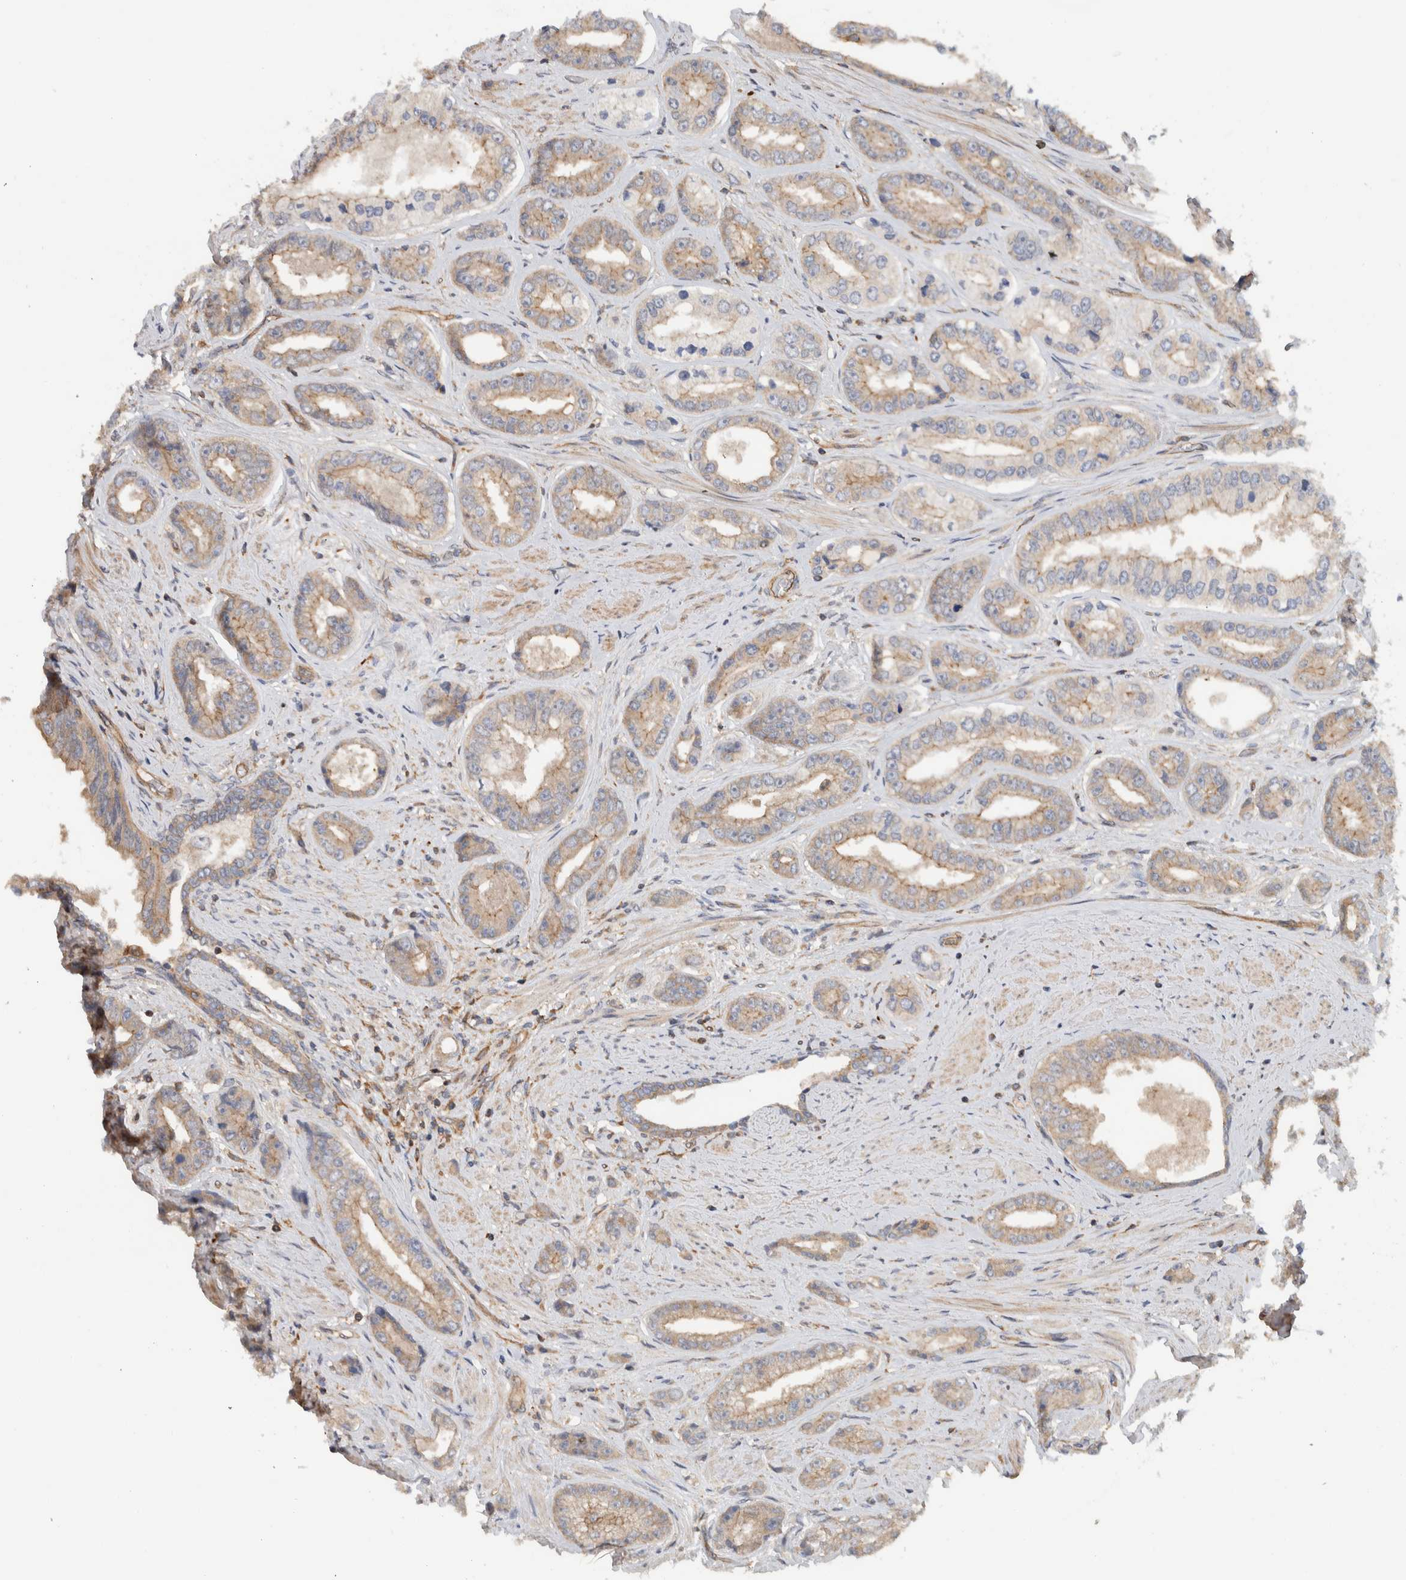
{"staining": {"intensity": "weak", "quantity": ">75%", "location": "cytoplasmic/membranous"}, "tissue": "prostate cancer", "cell_type": "Tumor cells", "image_type": "cancer", "snomed": [{"axis": "morphology", "description": "Adenocarcinoma, High grade"}, {"axis": "topography", "description": "Prostate"}], "caption": "Immunohistochemical staining of prostate adenocarcinoma (high-grade) demonstrates low levels of weak cytoplasmic/membranous positivity in approximately >75% of tumor cells.", "gene": "MPRIP", "patient": {"sex": "male", "age": 61}}